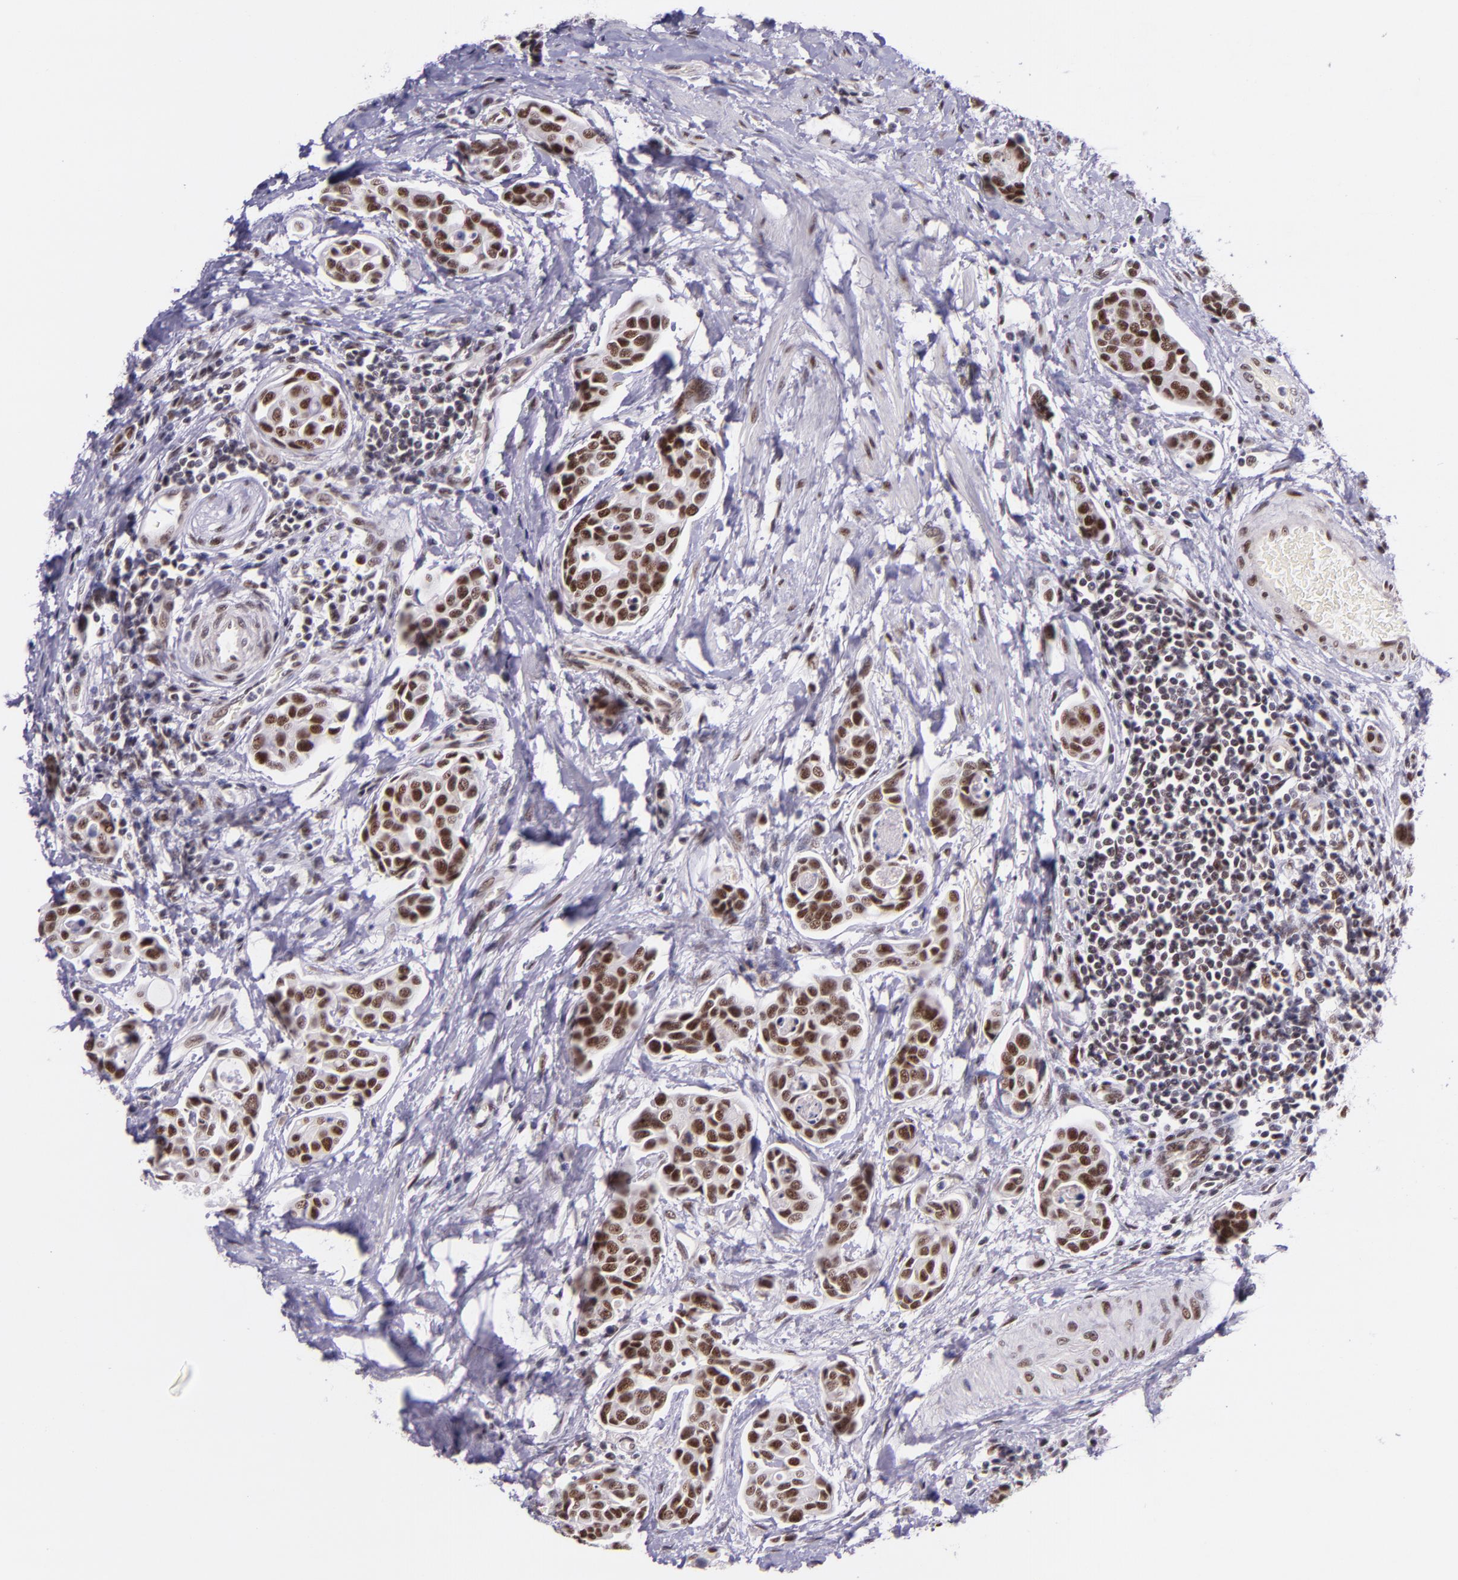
{"staining": {"intensity": "moderate", "quantity": ">75%", "location": "nuclear"}, "tissue": "urothelial cancer", "cell_type": "Tumor cells", "image_type": "cancer", "snomed": [{"axis": "morphology", "description": "Urothelial carcinoma, High grade"}, {"axis": "topography", "description": "Urinary bladder"}], "caption": "This is an image of immunohistochemistry staining of high-grade urothelial carcinoma, which shows moderate staining in the nuclear of tumor cells.", "gene": "GPKOW", "patient": {"sex": "male", "age": 78}}